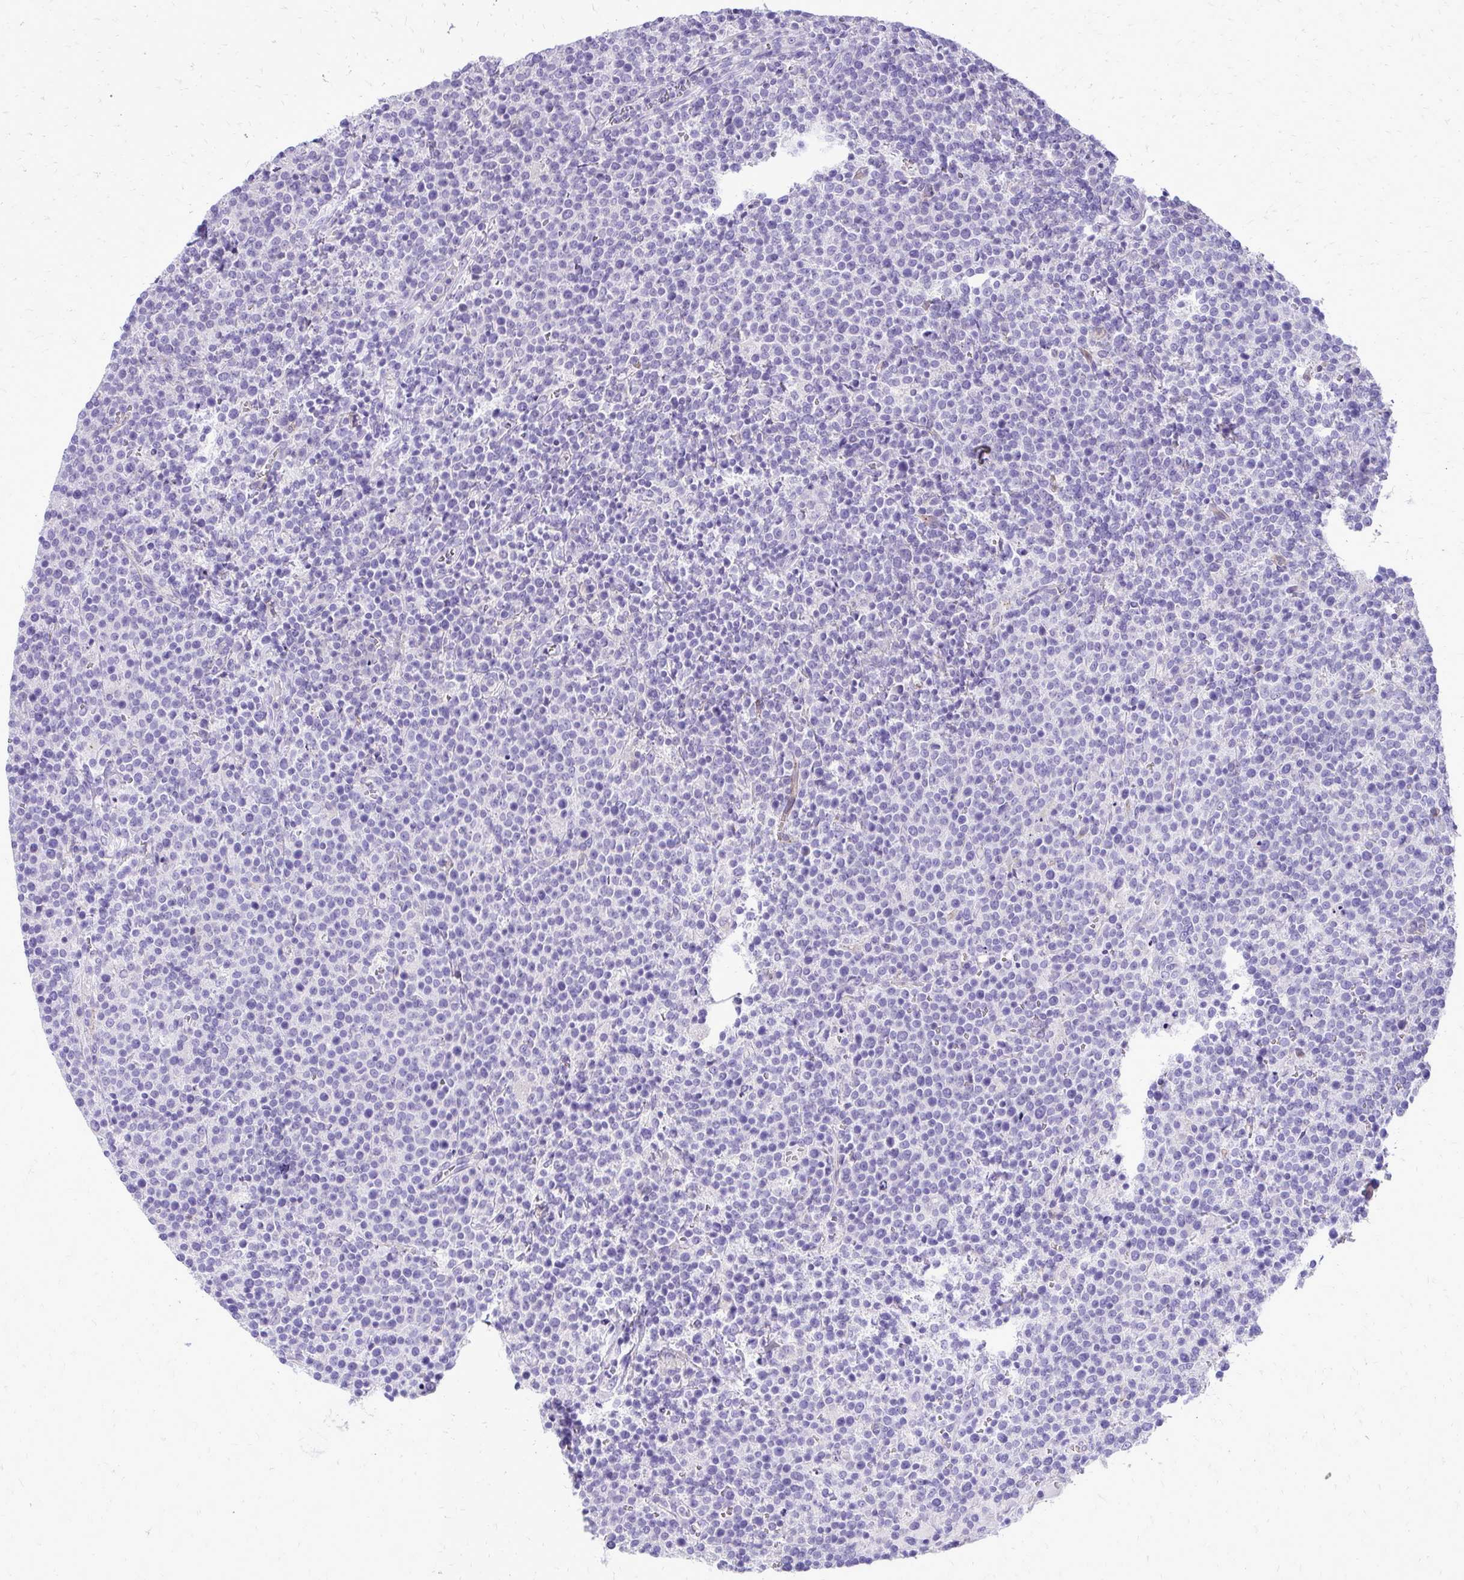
{"staining": {"intensity": "negative", "quantity": "none", "location": "none"}, "tissue": "lymphoma", "cell_type": "Tumor cells", "image_type": "cancer", "snomed": [{"axis": "morphology", "description": "Malignant lymphoma, non-Hodgkin's type, High grade"}, {"axis": "topography", "description": "Lymph node"}], "caption": "Lymphoma was stained to show a protein in brown. There is no significant expression in tumor cells.", "gene": "PELI3", "patient": {"sex": "male", "age": 61}}